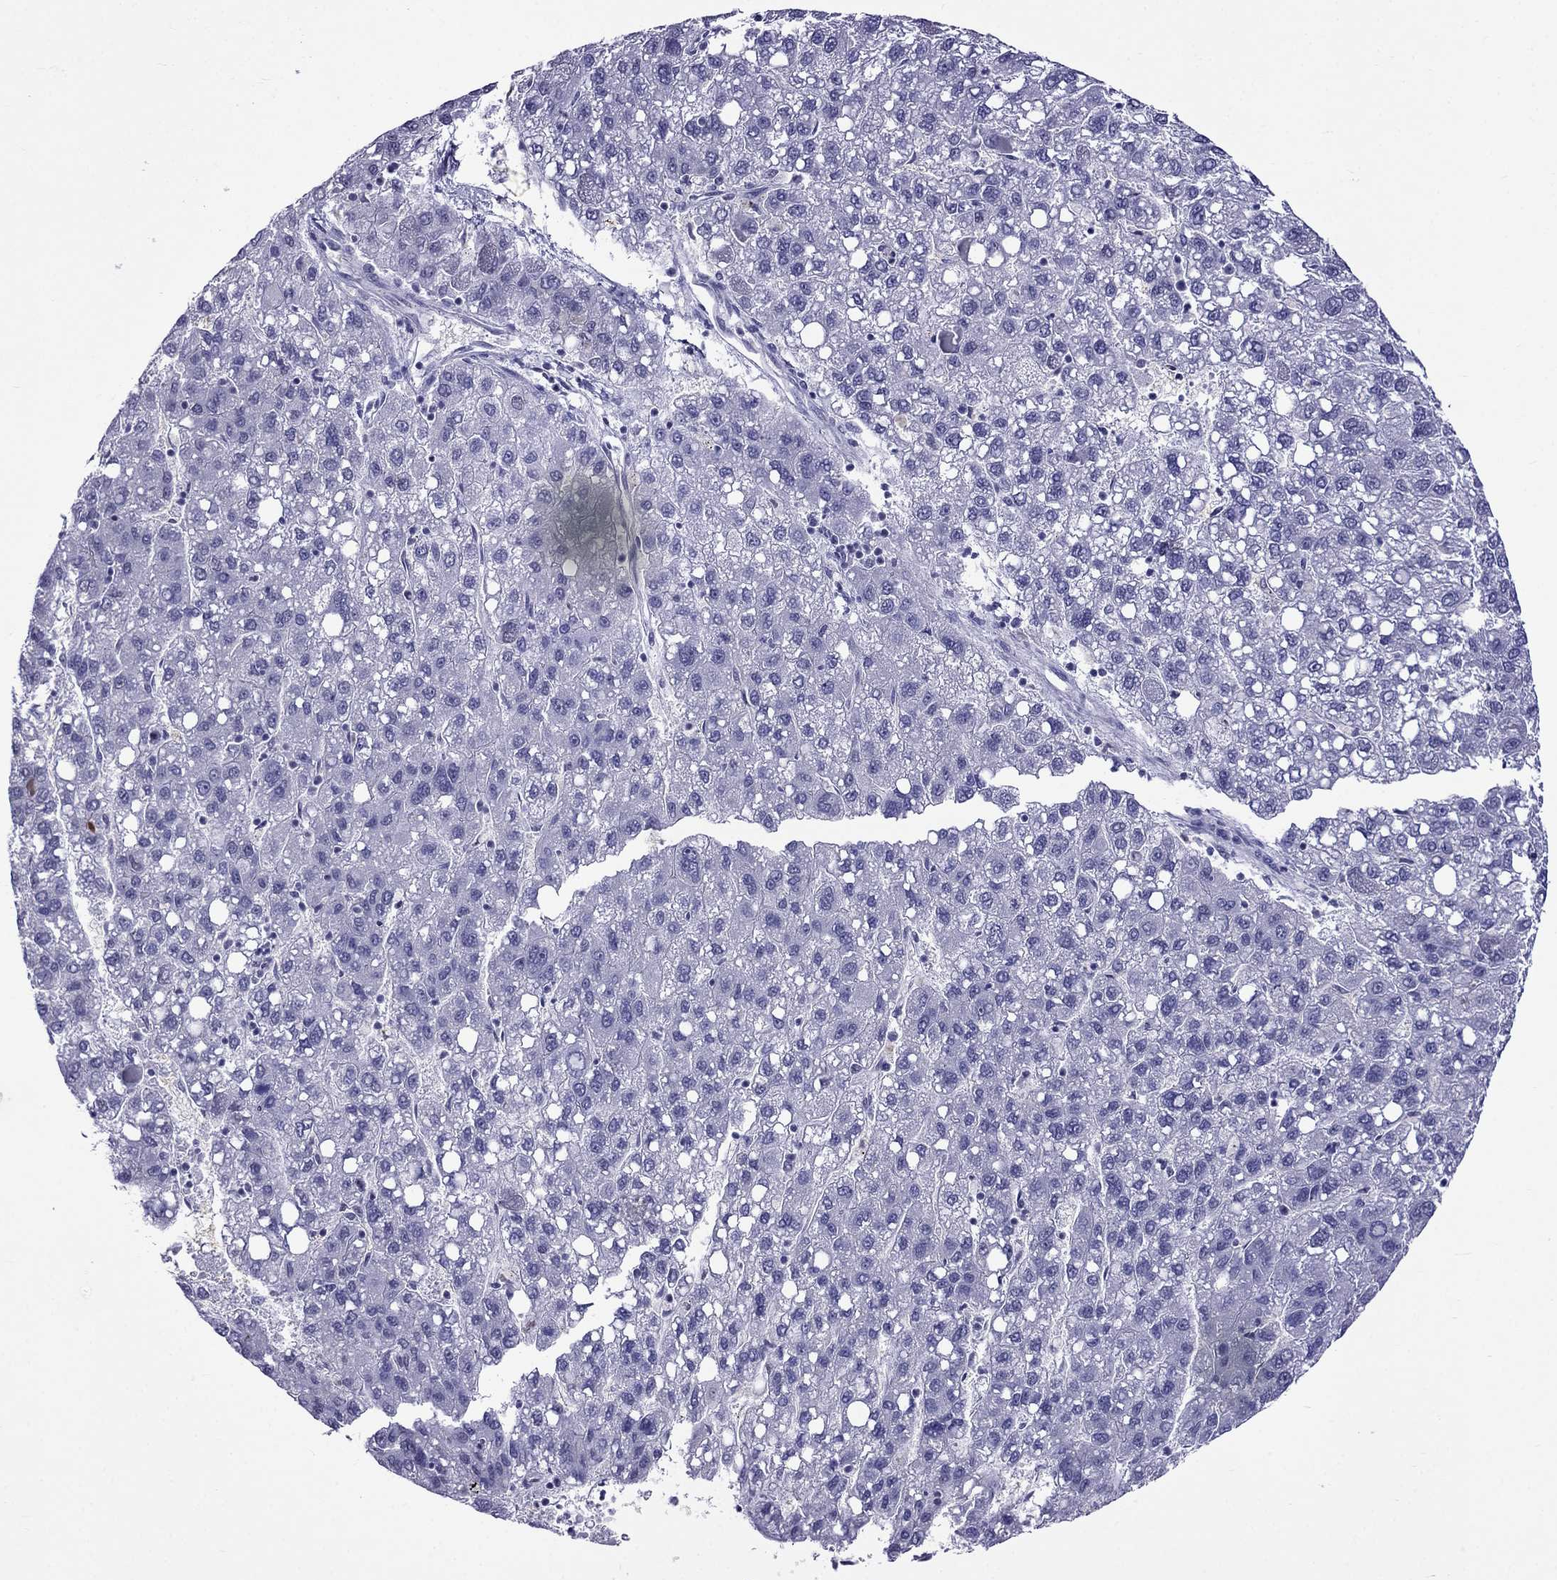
{"staining": {"intensity": "negative", "quantity": "none", "location": "none"}, "tissue": "liver cancer", "cell_type": "Tumor cells", "image_type": "cancer", "snomed": [{"axis": "morphology", "description": "Carcinoma, Hepatocellular, NOS"}, {"axis": "topography", "description": "Liver"}], "caption": "A high-resolution micrograph shows immunohistochemistry (IHC) staining of liver cancer, which exhibits no significant staining in tumor cells.", "gene": "MGP", "patient": {"sex": "female", "age": 82}}